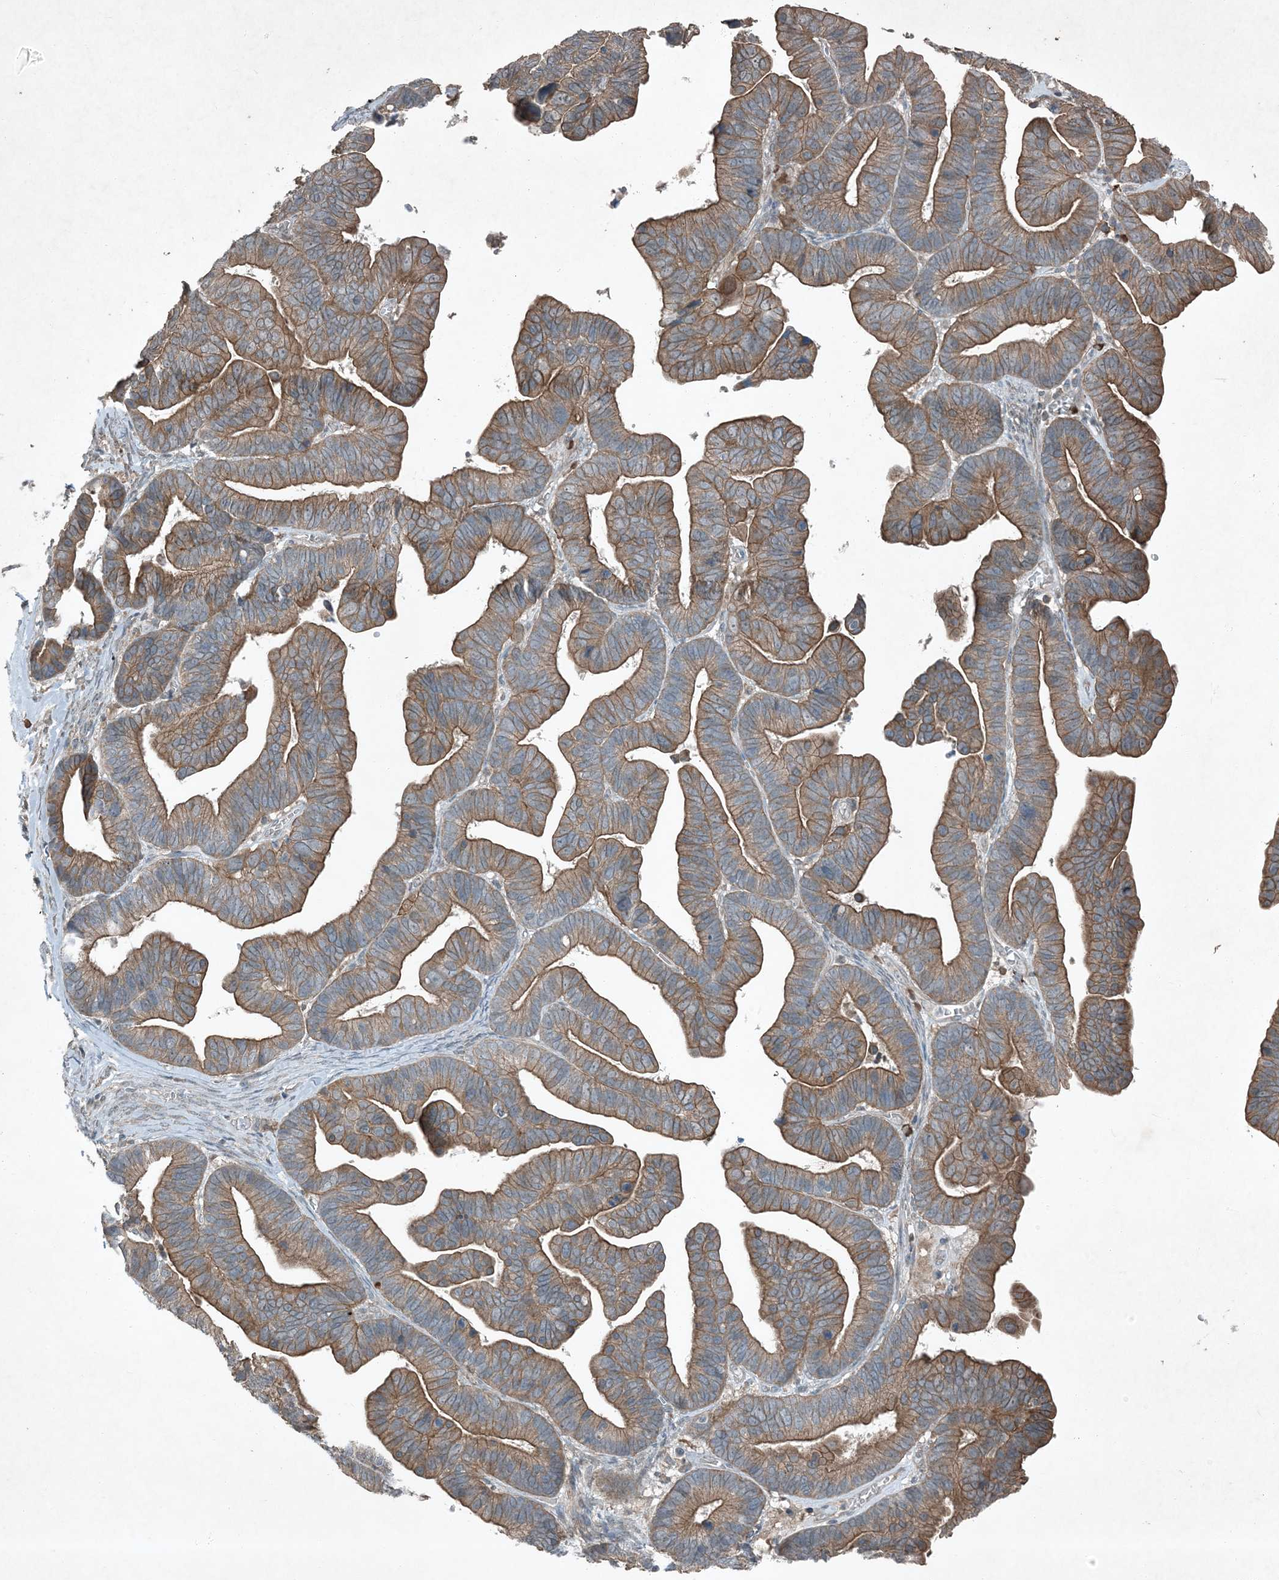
{"staining": {"intensity": "moderate", "quantity": ">75%", "location": "cytoplasmic/membranous"}, "tissue": "ovarian cancer", "cell_type": "Tumor cells", "image_type": "cancer", "snomed": [{"axis": "morphology", "description": "Cystadenocarcinoma, serous, NOS"}, {"axis": "topography", "description": "Ovary"}], "caption": "Ovarian cancer (serous cystadenocarcinoma) stained for a protein shows moderate cytoplasmic/membranous positivity in tumor cells.", "gene": "MDN1", "patient": {"sex": "female", "age": 56}}